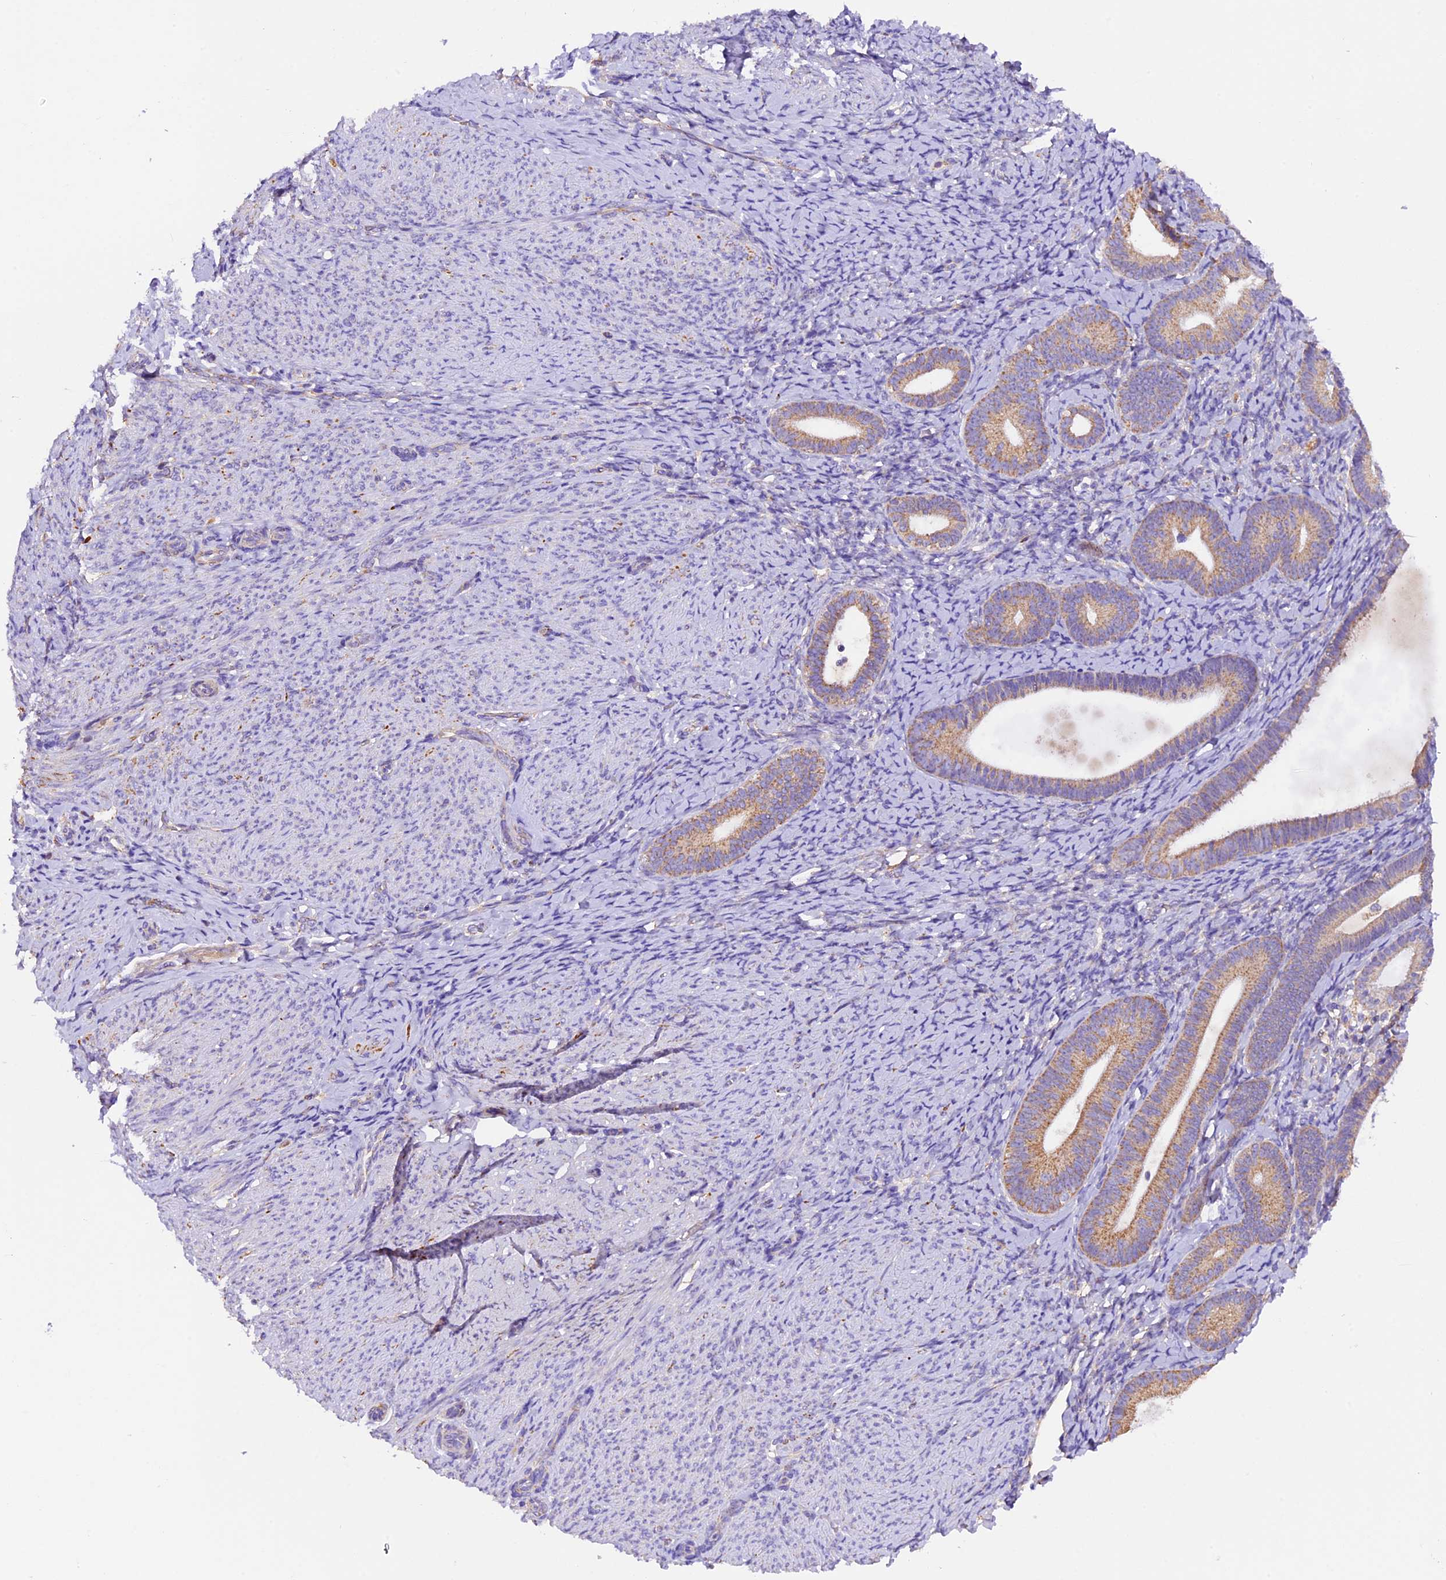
{"staining": {"intensity": "weak", "quantity": "<25%", "location": "cytoplasmic/membranous"}, "tissue": "endometrium", "cell_type": "Cells in endometrial stroma", "image_type": "normal", "snomed": [{"axis": "morphology", "description": "Normal tissue, NOS"}, {"axis": "topography", "description": "Endometrium"}], "caption": "An immunohistochemistry image of normal endometrium is shown. There is no staining in cells in endometrial stroma of endometrium.", "gene": "SIX5", "patient": {"sex": "female", "age": 65}}